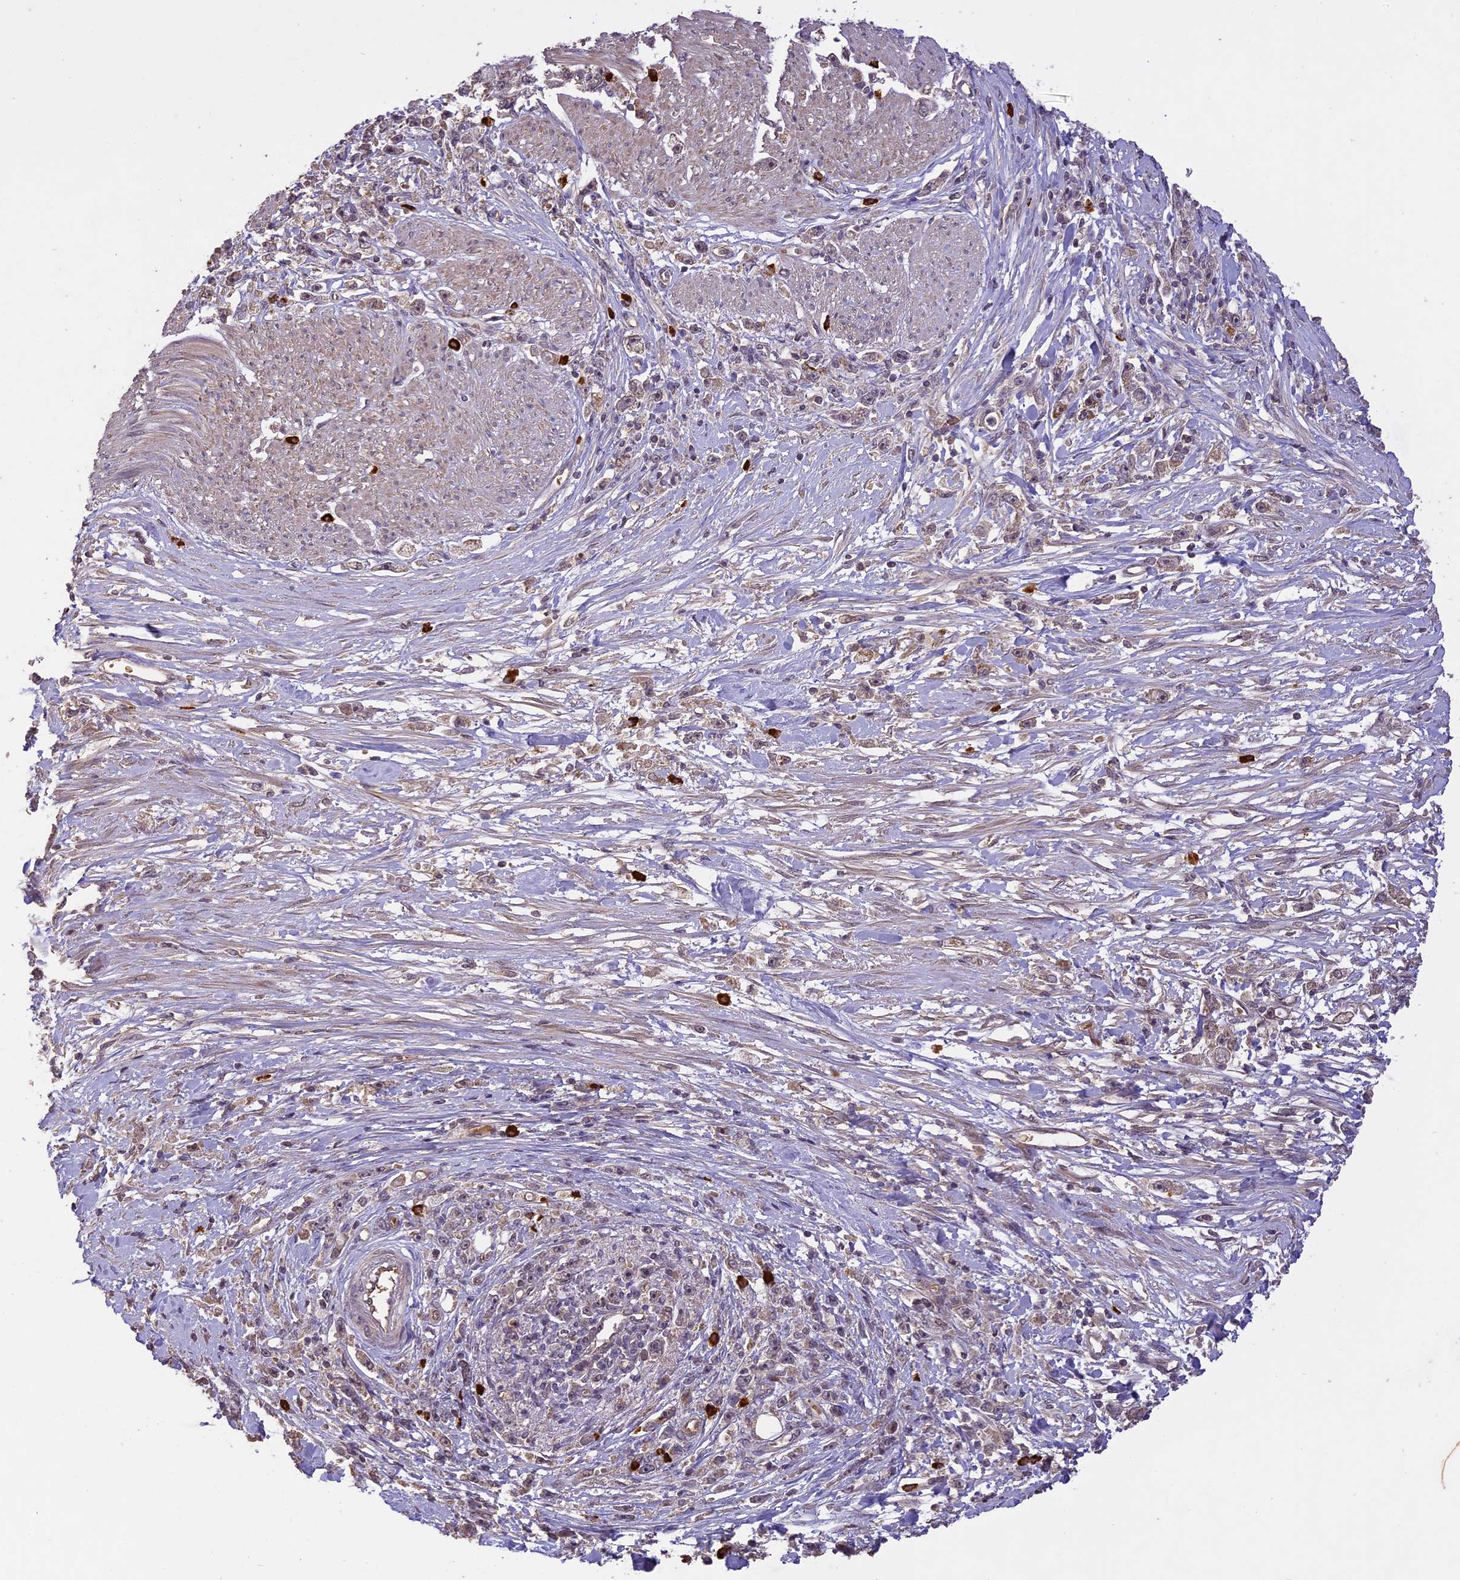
{"staining": {"intensity": "weak", "quantity": "25%-75%", "location": "cytoplasmic/membranous,nuclear"}, "tissue": "stomach cancer", "cell_type": "Tumor cells", "image_type": "cancer", "snomed": [{"axis": "morphology", "description": "Adenocarcinoma, NOS"}, {"axis": "topography", "description": "Stomach"}], "caption": "Tumor cells demonstrate weak cytoplasmic/membranous and nuclear staining in about 25%-75% of cells in stomach adenocarcinoma.", "gene": "TIGD7", "patient": {"sex": "female", "age": 59}}